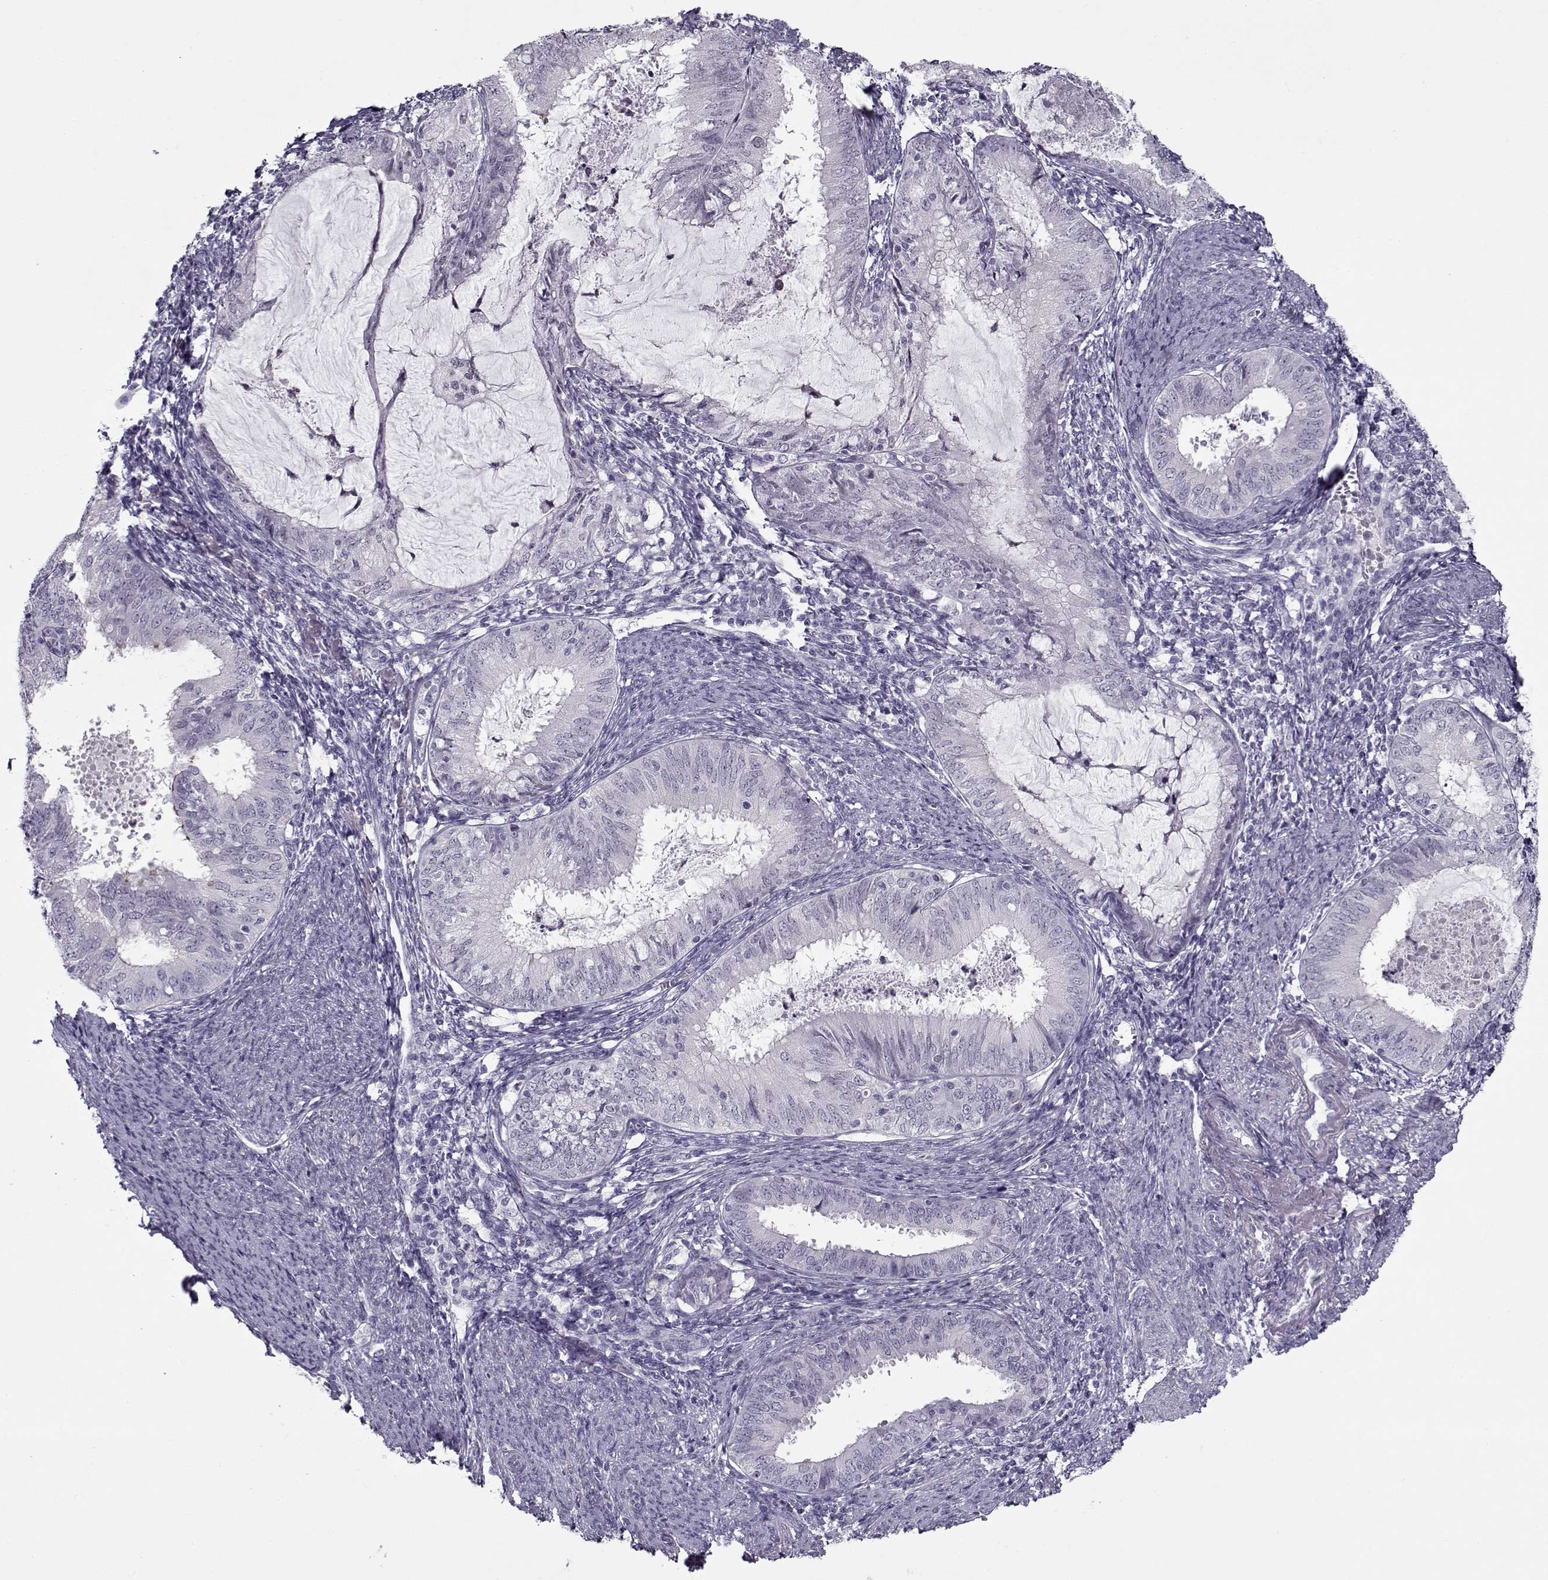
{"staining": {"intensity": "negative", "quantity": "none", "location": "none"}, "tissue": "endometrial cancer", "cell_type": "Tumor cells", "image_type": "cancer", "snomed": [{"axis": "morphology", "description": "Adenocarcinoma, NOS"}, {"axis": "topography", "description": "Endometrium"}], "caption": "An IHC histopathology image of adenocarcinoma (endometrial) is shown. There is no staining in tumor cells of adenocarcinoma (endometrial).", "gene": "CIBAR1", "patient": {"sex": "female", "age": 57}}